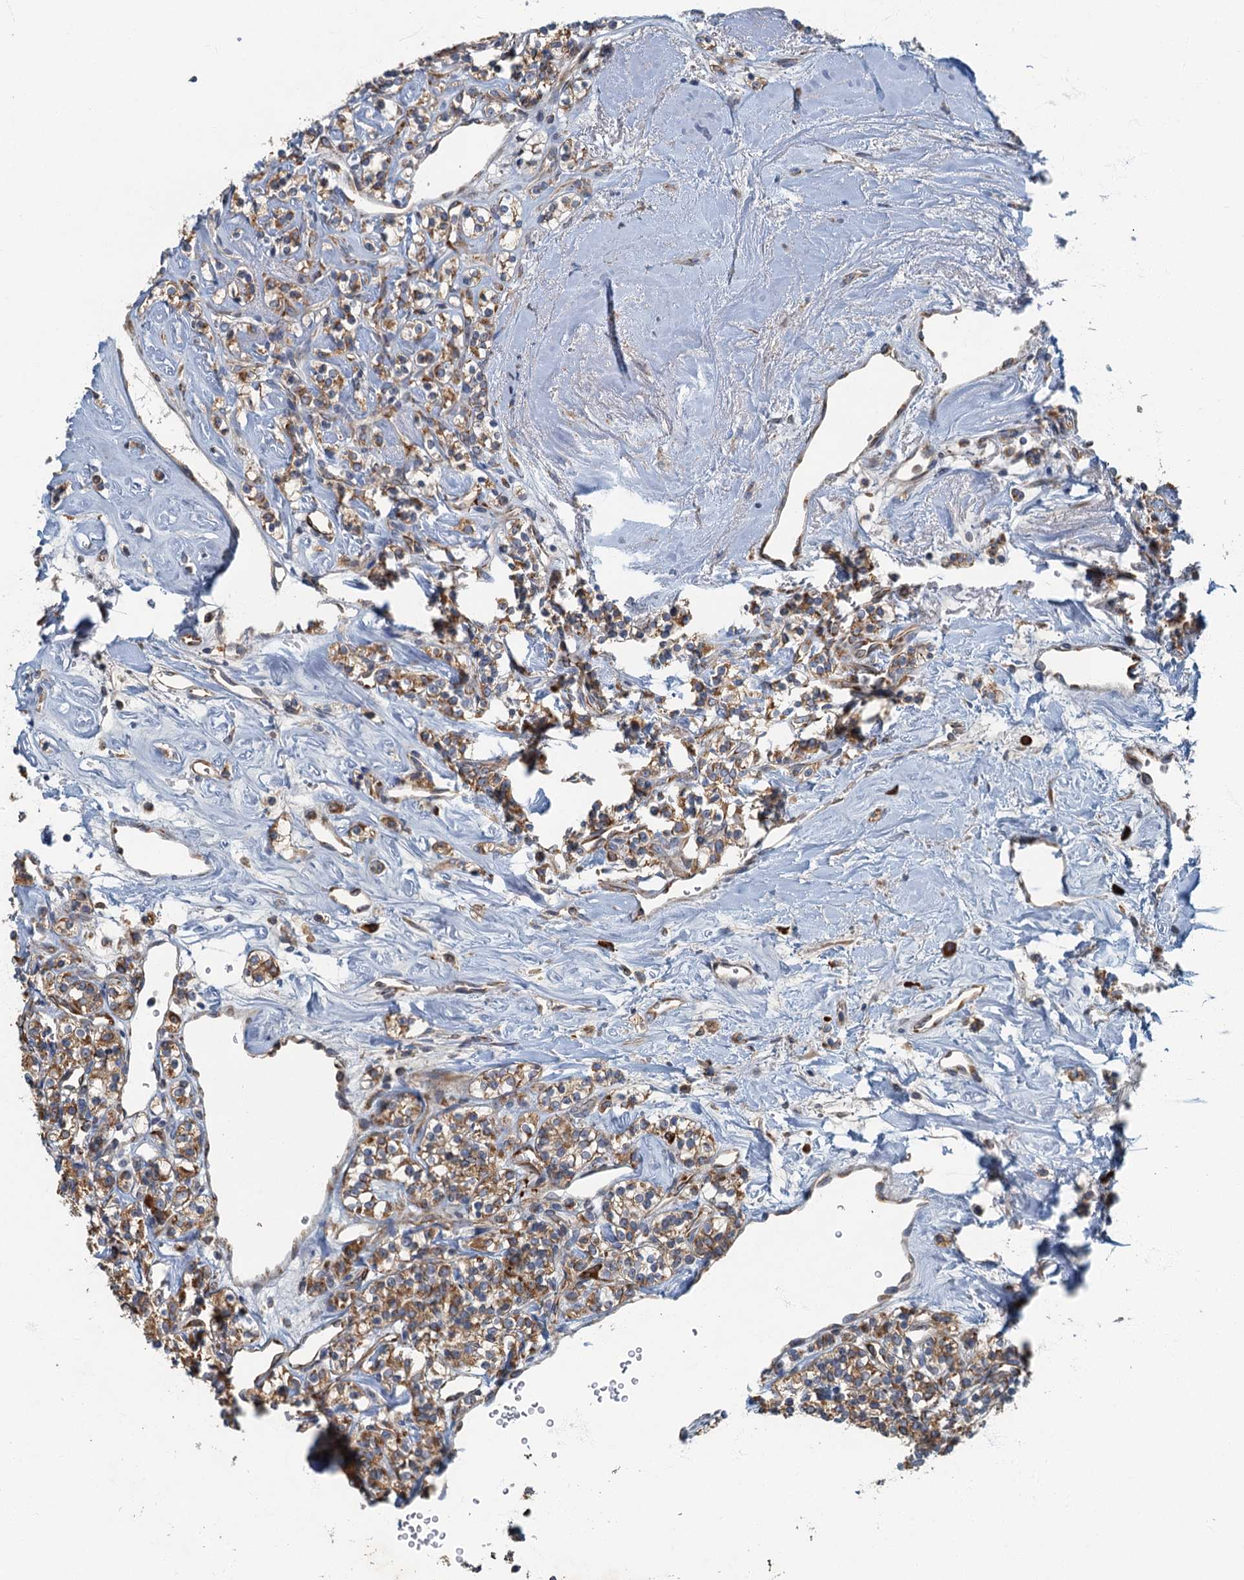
{"staining": {"intensity": "moderate", "quantity": ">75%", "location": "cytoplasmic/membranous"}, "tissue": "renal cancer", "cell_type": "Tumor cells", "image_type": "cancer", "snomed": [{"axis": "morphology", "description": "Adenocarcinoma, NOS"}, {"axis": "topography", "description": "Kidney"}], "caption": "Immunohistochemical staining of human renal cancer reveals medium levels of moderate cytoplasmic/membranous positivity in about >75% of tumor cells.", "gene": "SPDYC", "patient": {"sex": "male", "age": 77}}